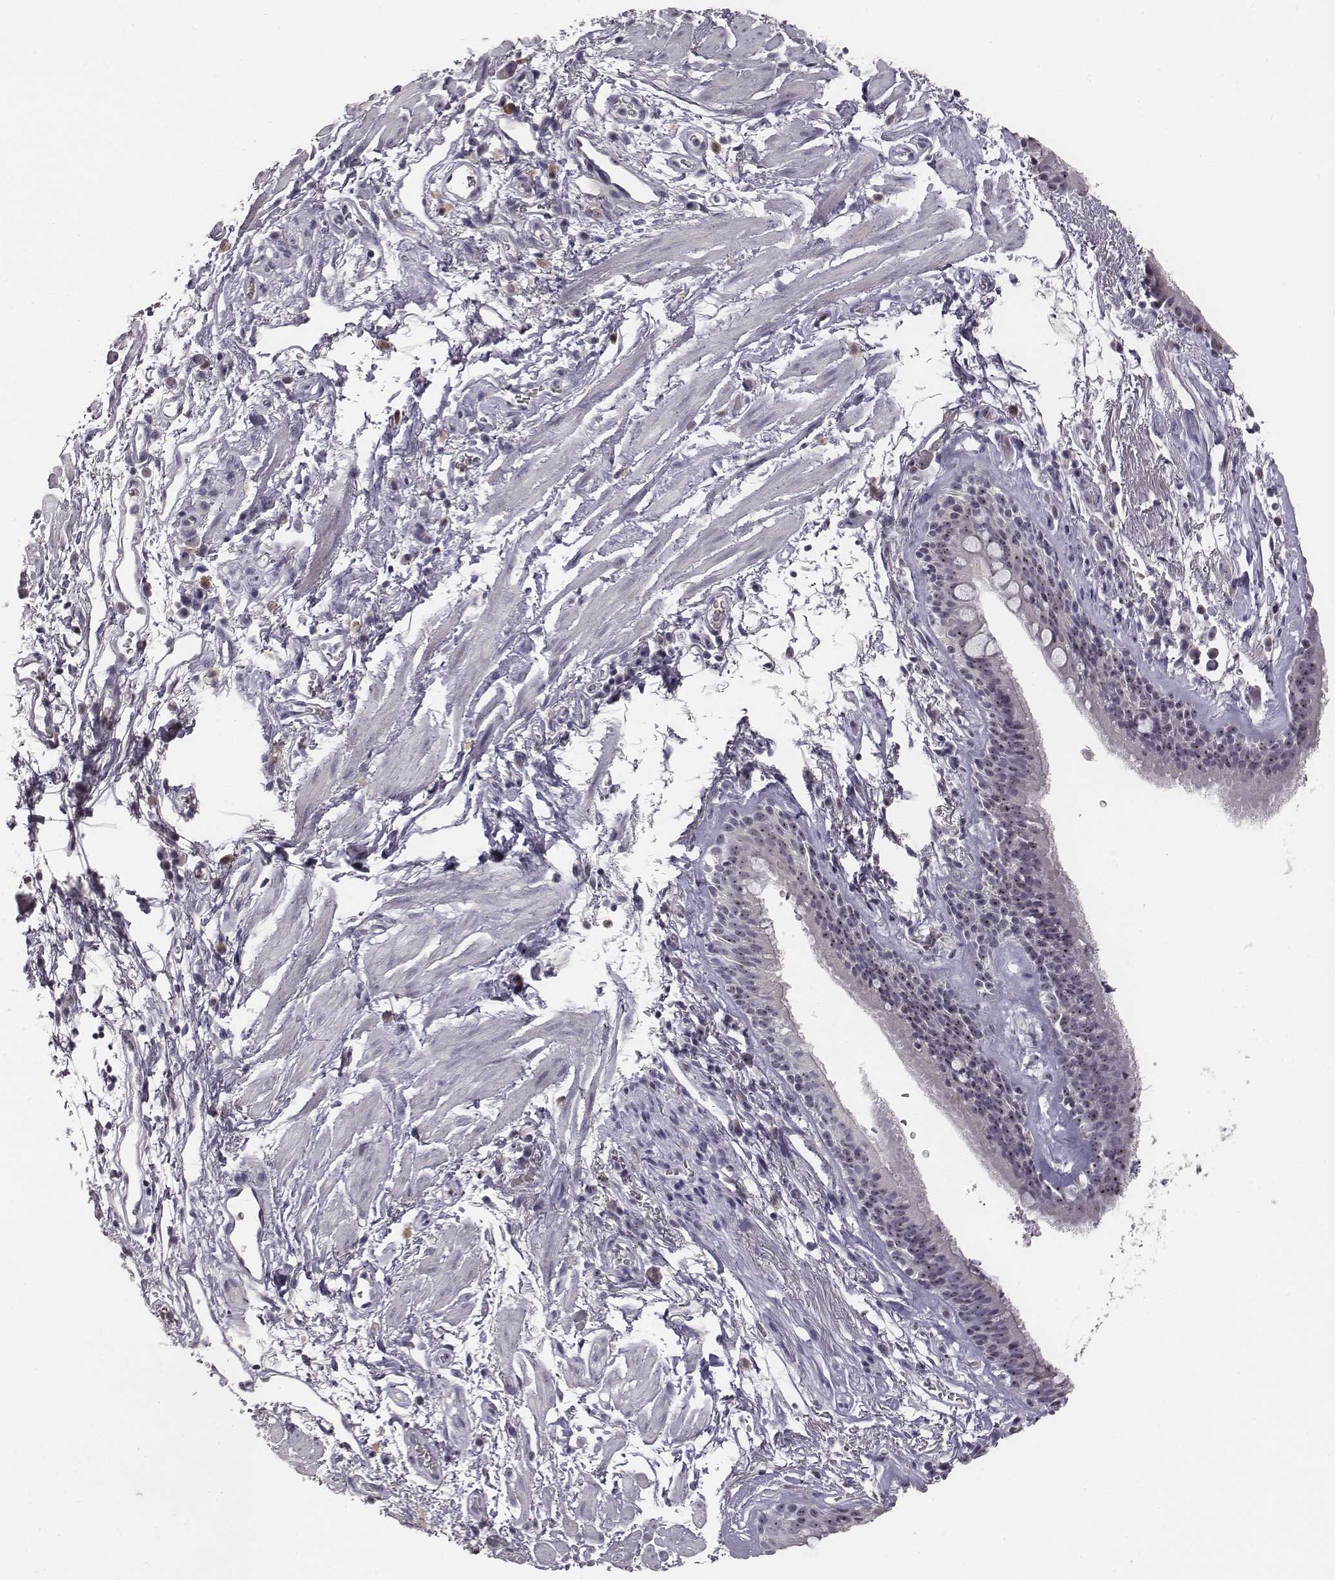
{"staining": {"intensity": "moderate", "quantity": "25%-75%", "location": "nuclear"}, "tissue": "bronchus", "cell_type": "Respiratory epithelial cells", "image_type": "normal", "snomed": [{"axis": "morphology", "description": "Normal tissue, NOS"}, {"axis": "topography", "description": "Cartilage tissue"}, {"axis": "topography", "description": "Bronchus"}], "caption": "Bronchus stained with immunohistochemistry (IHC) displays moderate nuclear staining in about 25%-75% of respiratory epithelial cells.", "gene": "NIFK", "patient": {"sex": "male", "age": 58}}